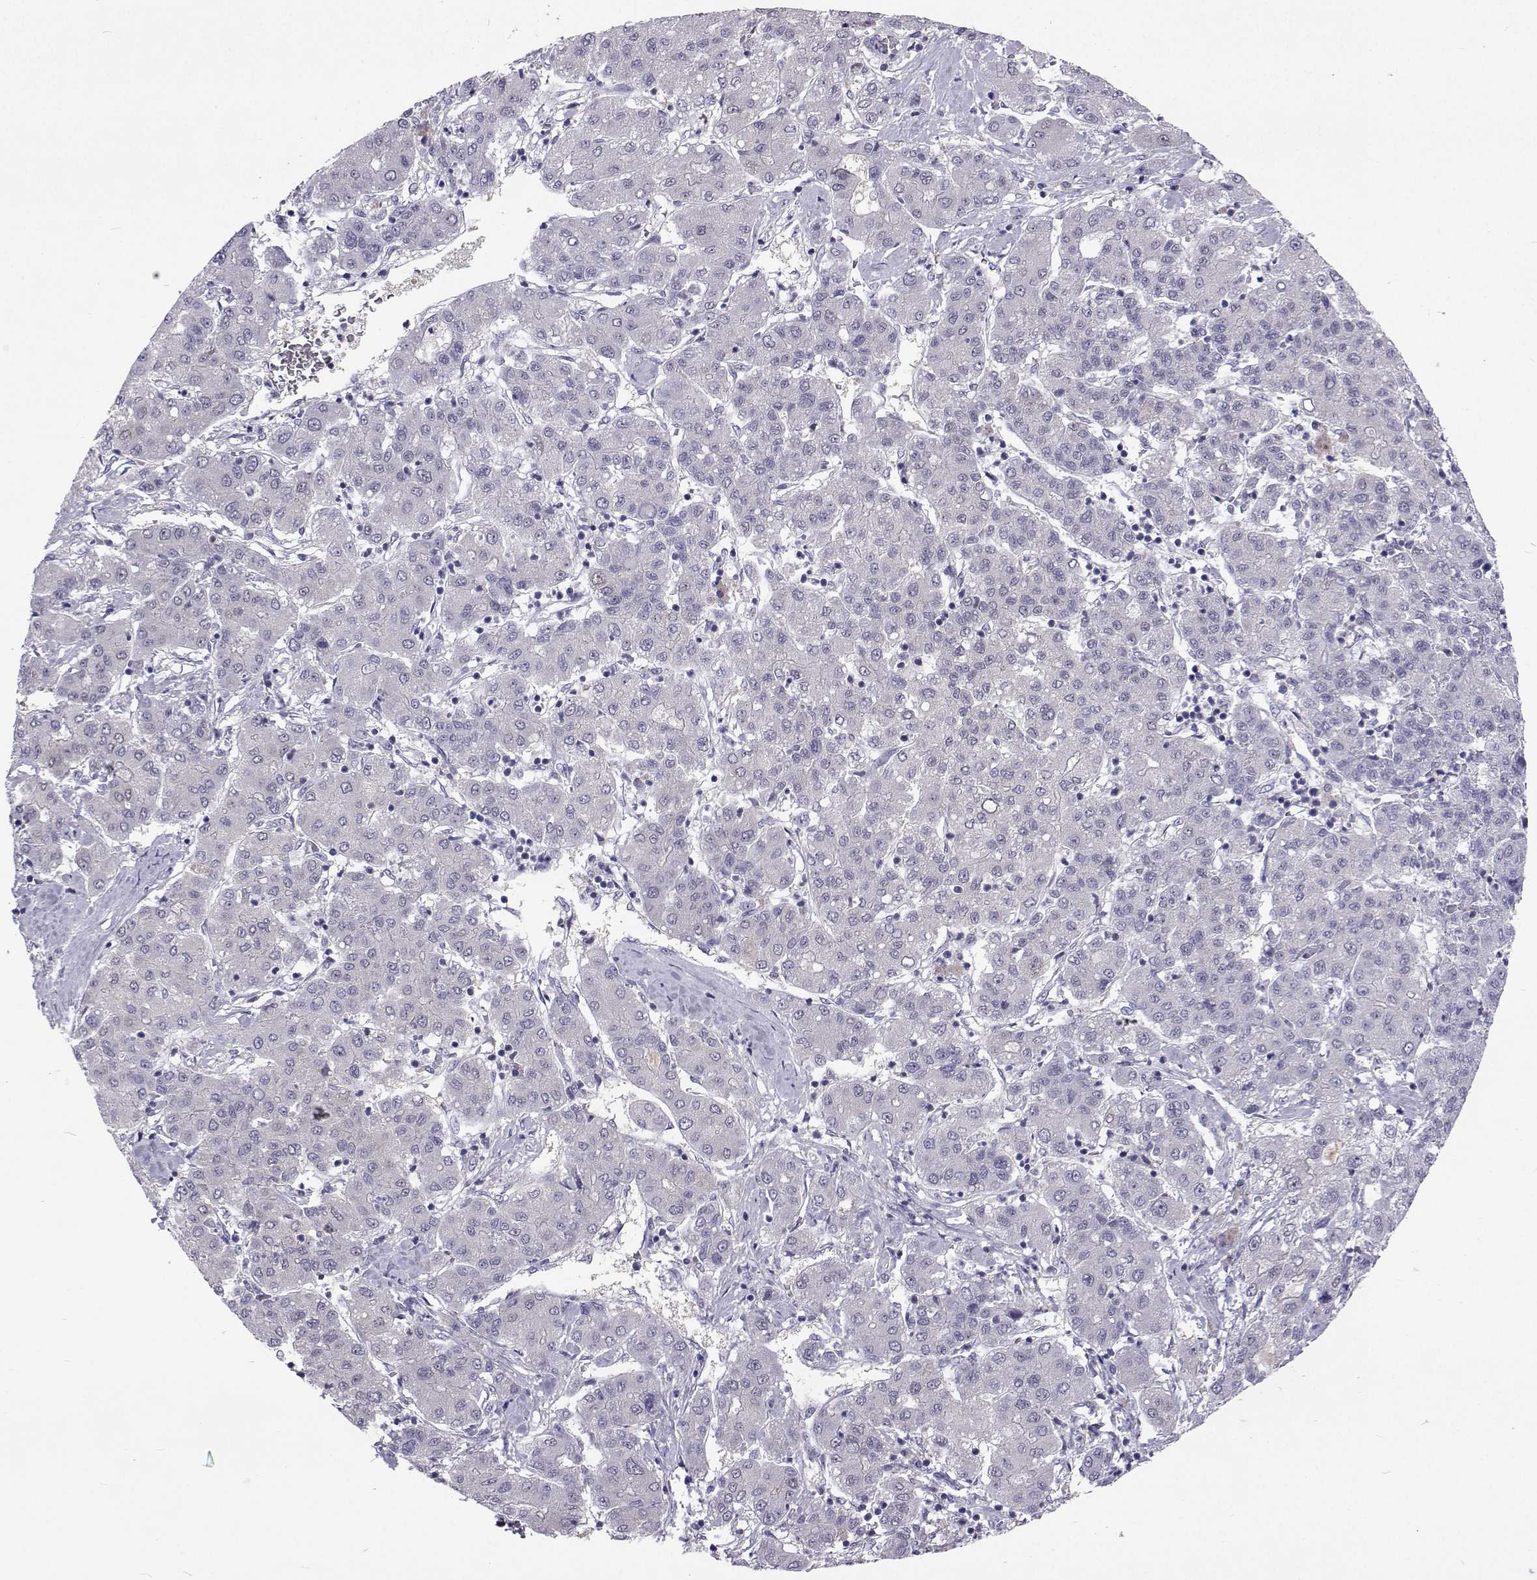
{"staining": {"intensity": "negative", "quantity": "none", "location": "none"}, "tissue": "liver cancer", "cell_type": "Tumor cells", "image_type": "cancer", "snomed": [{"axis": "morphology", "description": "Carcinoma, Hepatocellular, NOS"}, {"axis": "topography", "description": "Liver"}], "caption": "The histopathology image demonstrates no significant positivity in tumor cells of liver cancer.", "gene": "GALM", "patient": {"sex": "male", "age": 65}}